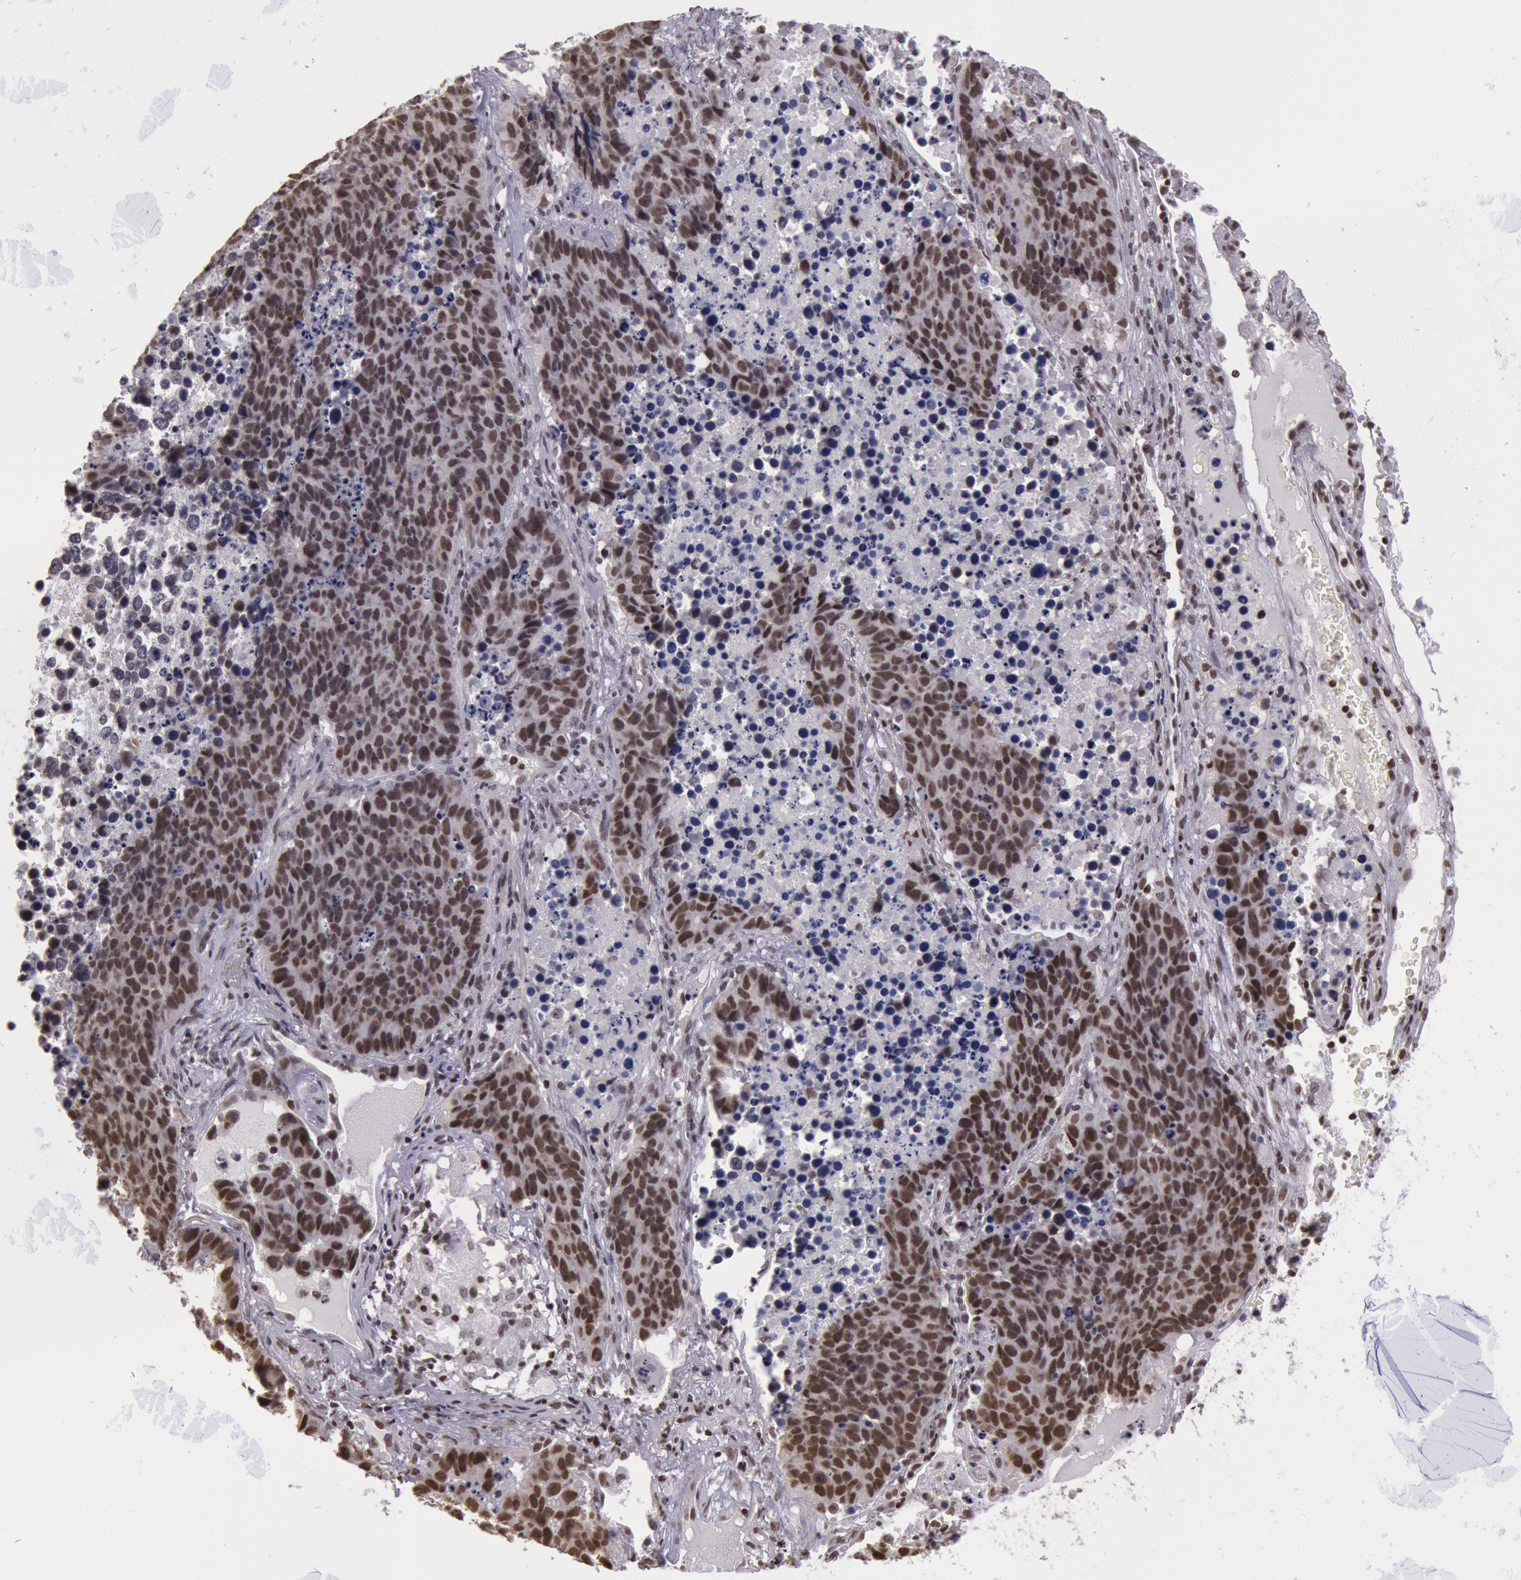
{"staining": {"intensity": "strong", "quantity": ">75%", "location": "nuclear"}, "tissue": "lung cancer", "cell_type": "Tumor cells", "image_type": "cancer", "snomed": [{"axis": "morphology", "description": "Carcinoid, malignant, NOS"}, {"axis": "topography", "description": "Lung"}], "caption": "The image displays immunohistochemical staining of malignant carcinoid (lung). There is strong nuclear positivity is seen in approximately >75% of tumor cells. (DAB (3,3'-diaminobenzidine) IHC with brightfield microscopy, high magnification).", "gene": "NKAP", "patient": {"sex": "male", "age": 60}}